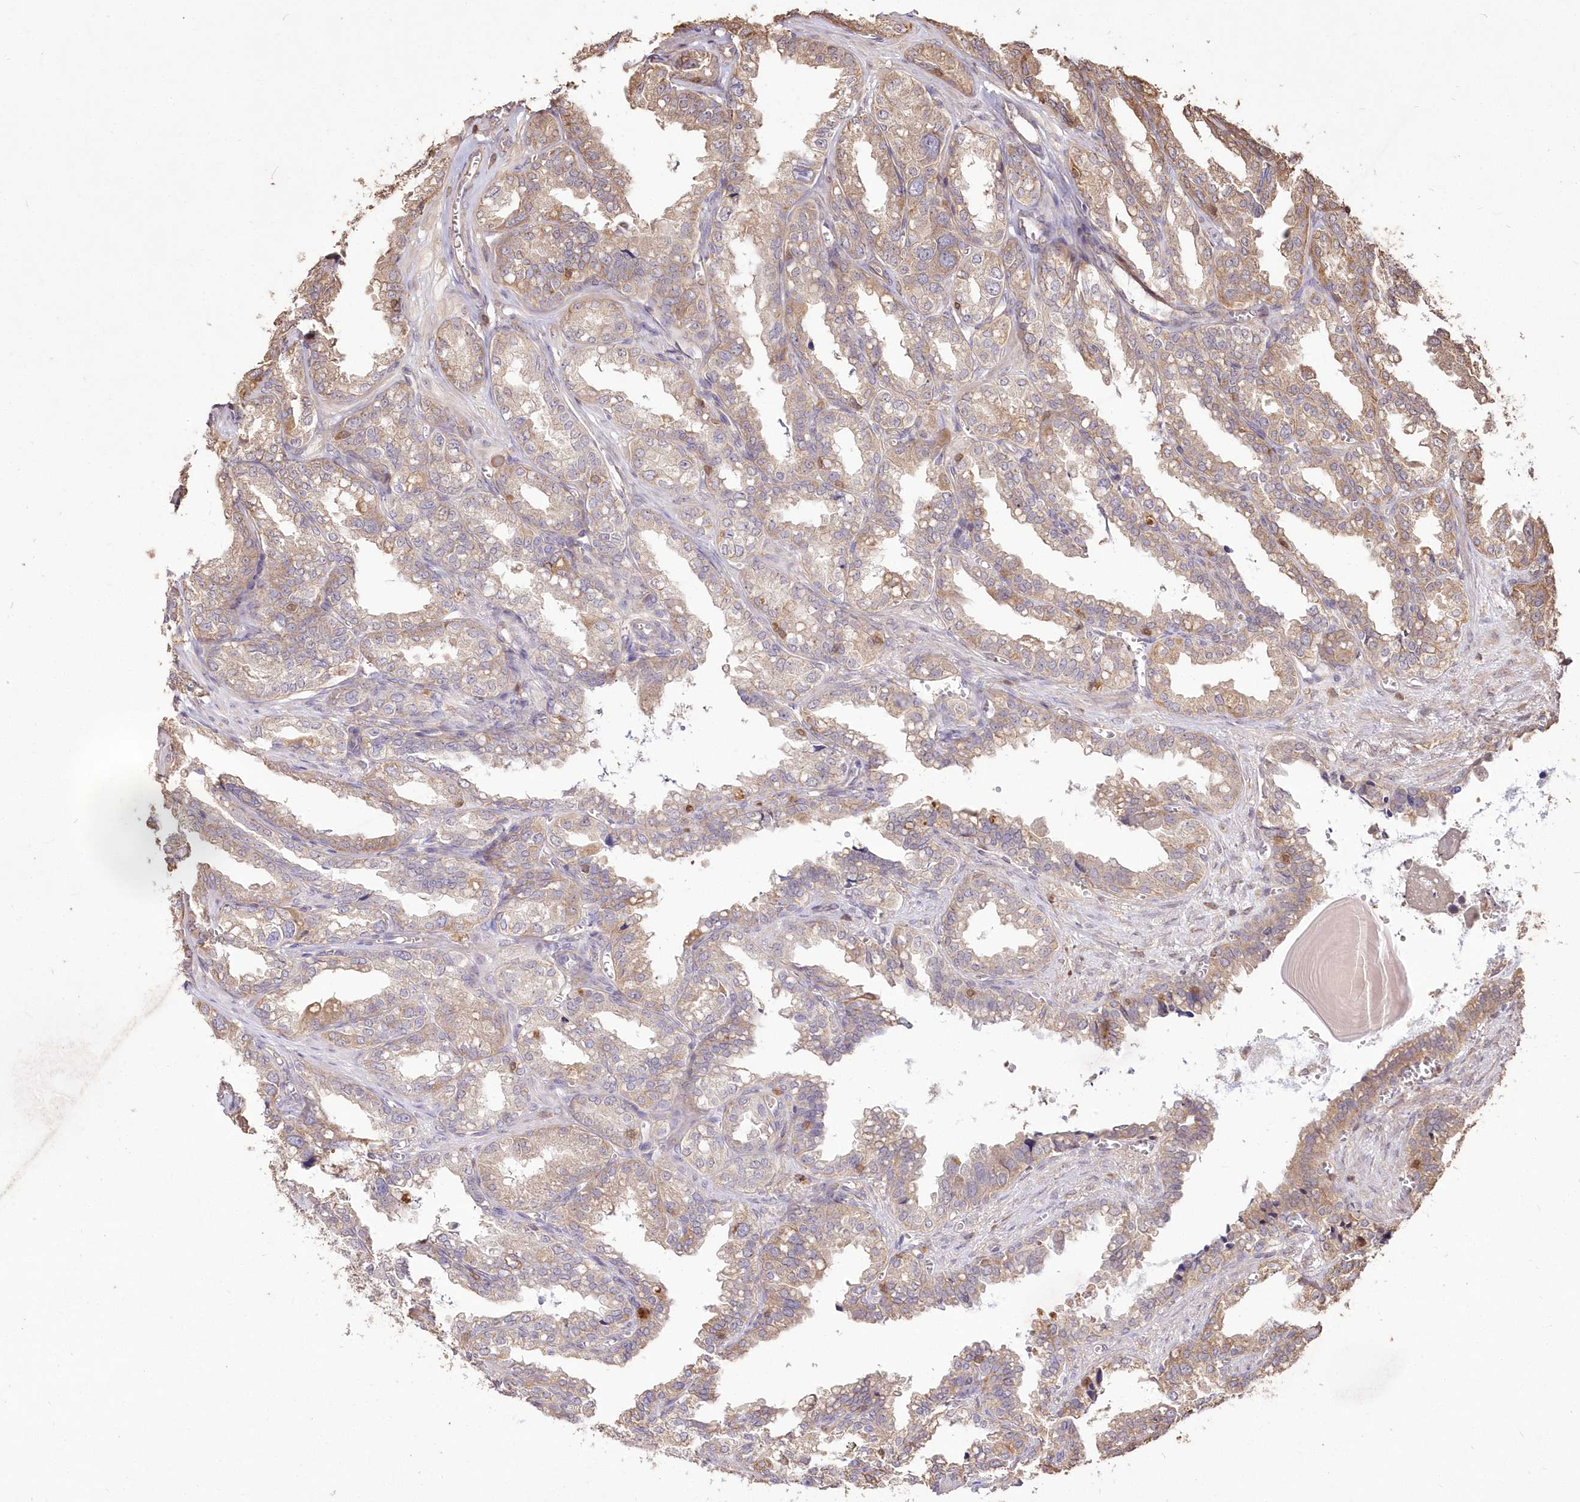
{"staining": {"intensity": "weak", "quantity": "25%-75%", "location": "cytoplasmic/membranous"}, "tissue": "seminal vesicle", "cell_type": "Glandular cells", "image_type": "normal", "snomed": [{"axis": "morphology", "description": "Normal tissue, NOS"}, {"axis": "topography", "description": "Prostate"}, {"axis": "topography", "description": "Seminal veicle"}], "caption": "A brown stain shows weak cytoplasmic/membranous expression of a protein in glandular cells of unremarkable seminal vesicle. The protein of interest is stained brown, and the nuclei are stained in blue (DAB IHC with brightfield microscopy, high magnification).", "gene": "STK17B", "patient": {"sex": "male", "age": 51}}